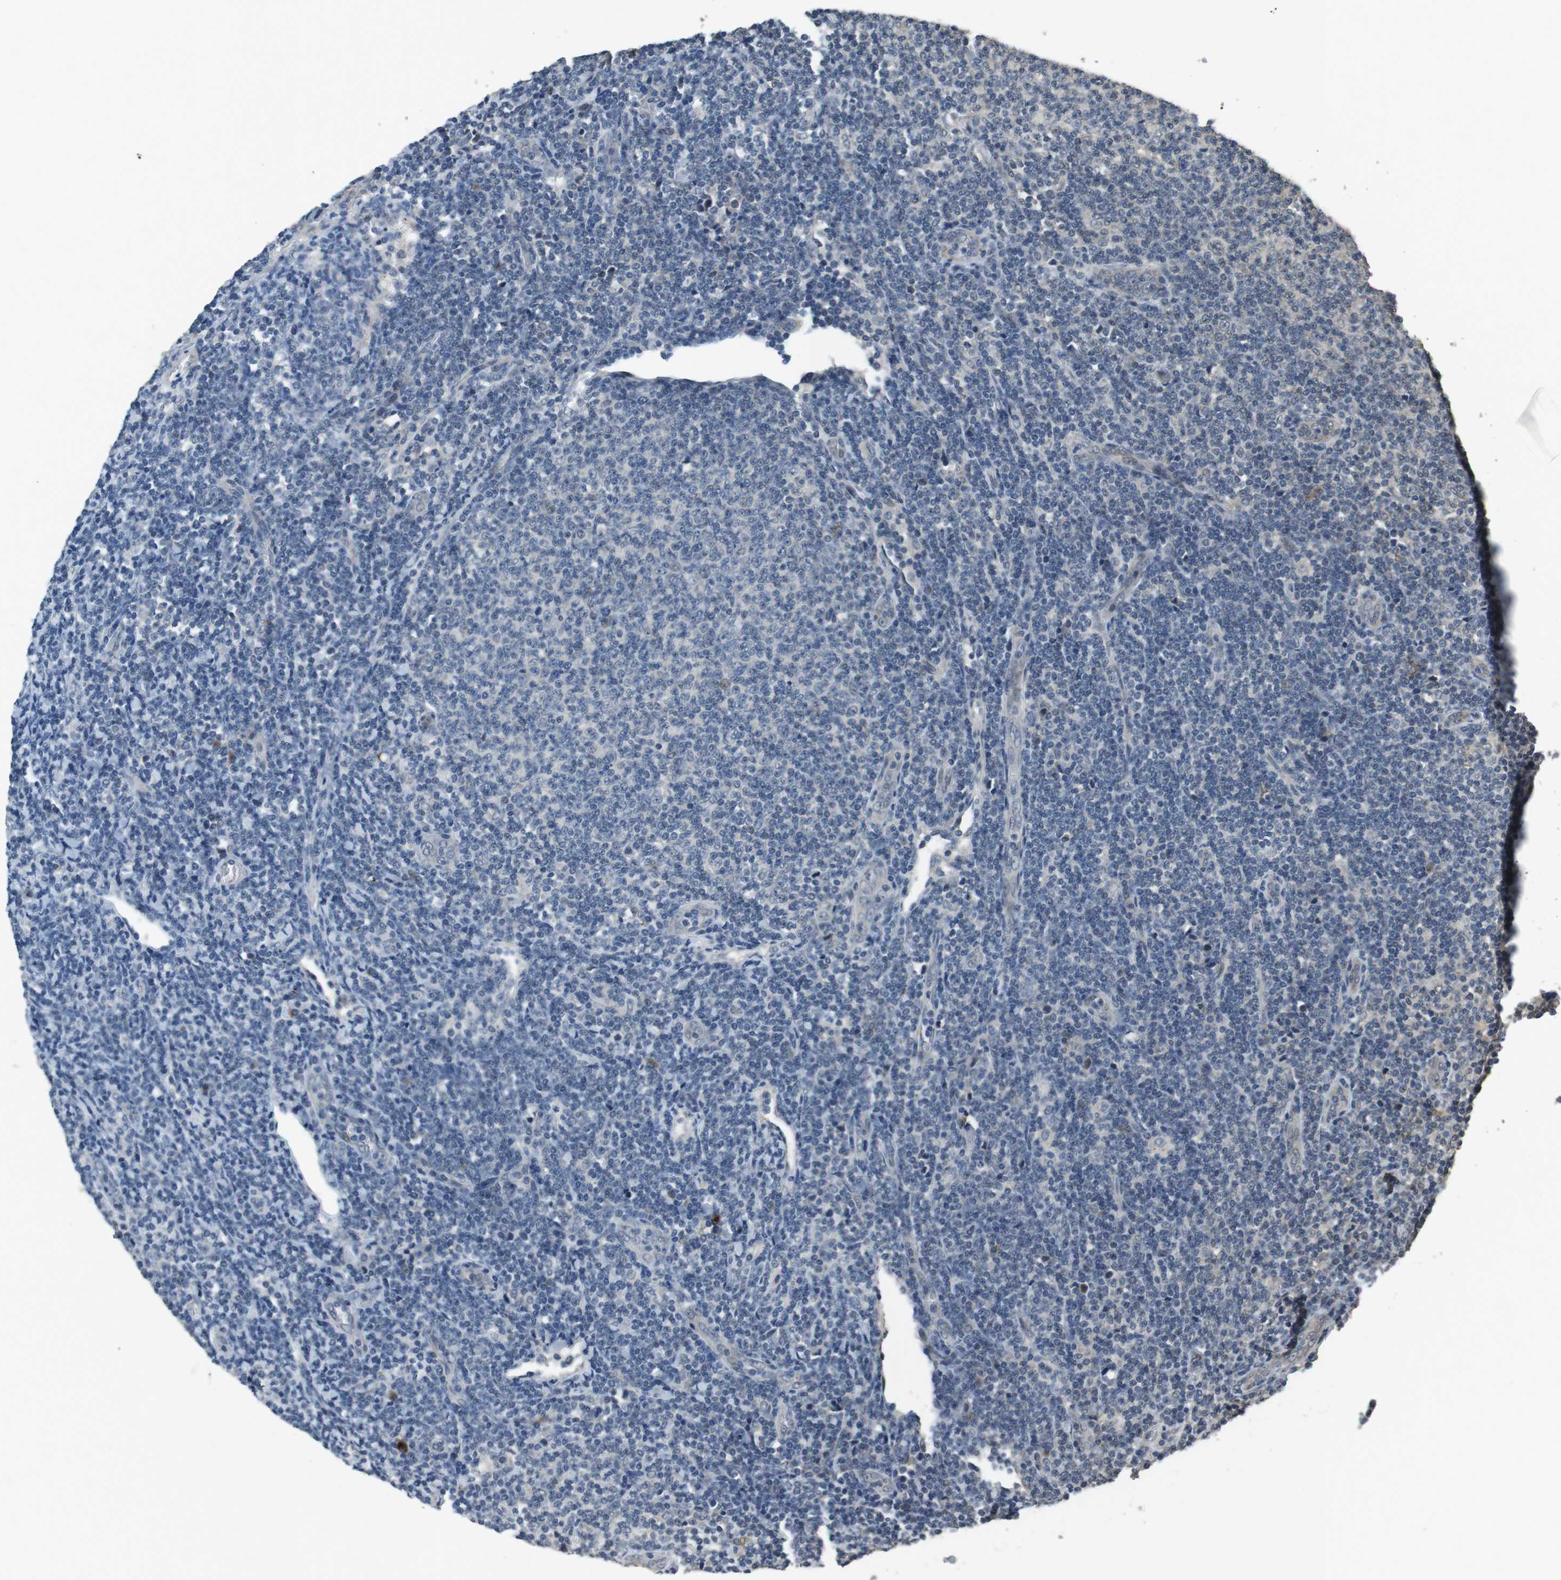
{"staining": {"intensity": "negative", "quantity": "none", "location": "none"}, "tissue": "lymphoma", "cell_type": "Tumor cells", "image_type": "cancer", "snomed": [{"axis": "morphology", "description": "Malignant lymphoma, non-Hodgkin's type, Low grade"}, {"axis": "topography", "description": "Lymph node"}], "caption": "An immunohistochemistry (IHC) image of lymphoma is shown. There is no staining in tumor cells of lymphoma.", "gene": "CLDN7", "patient": {"sex": "male", "age": 66}}